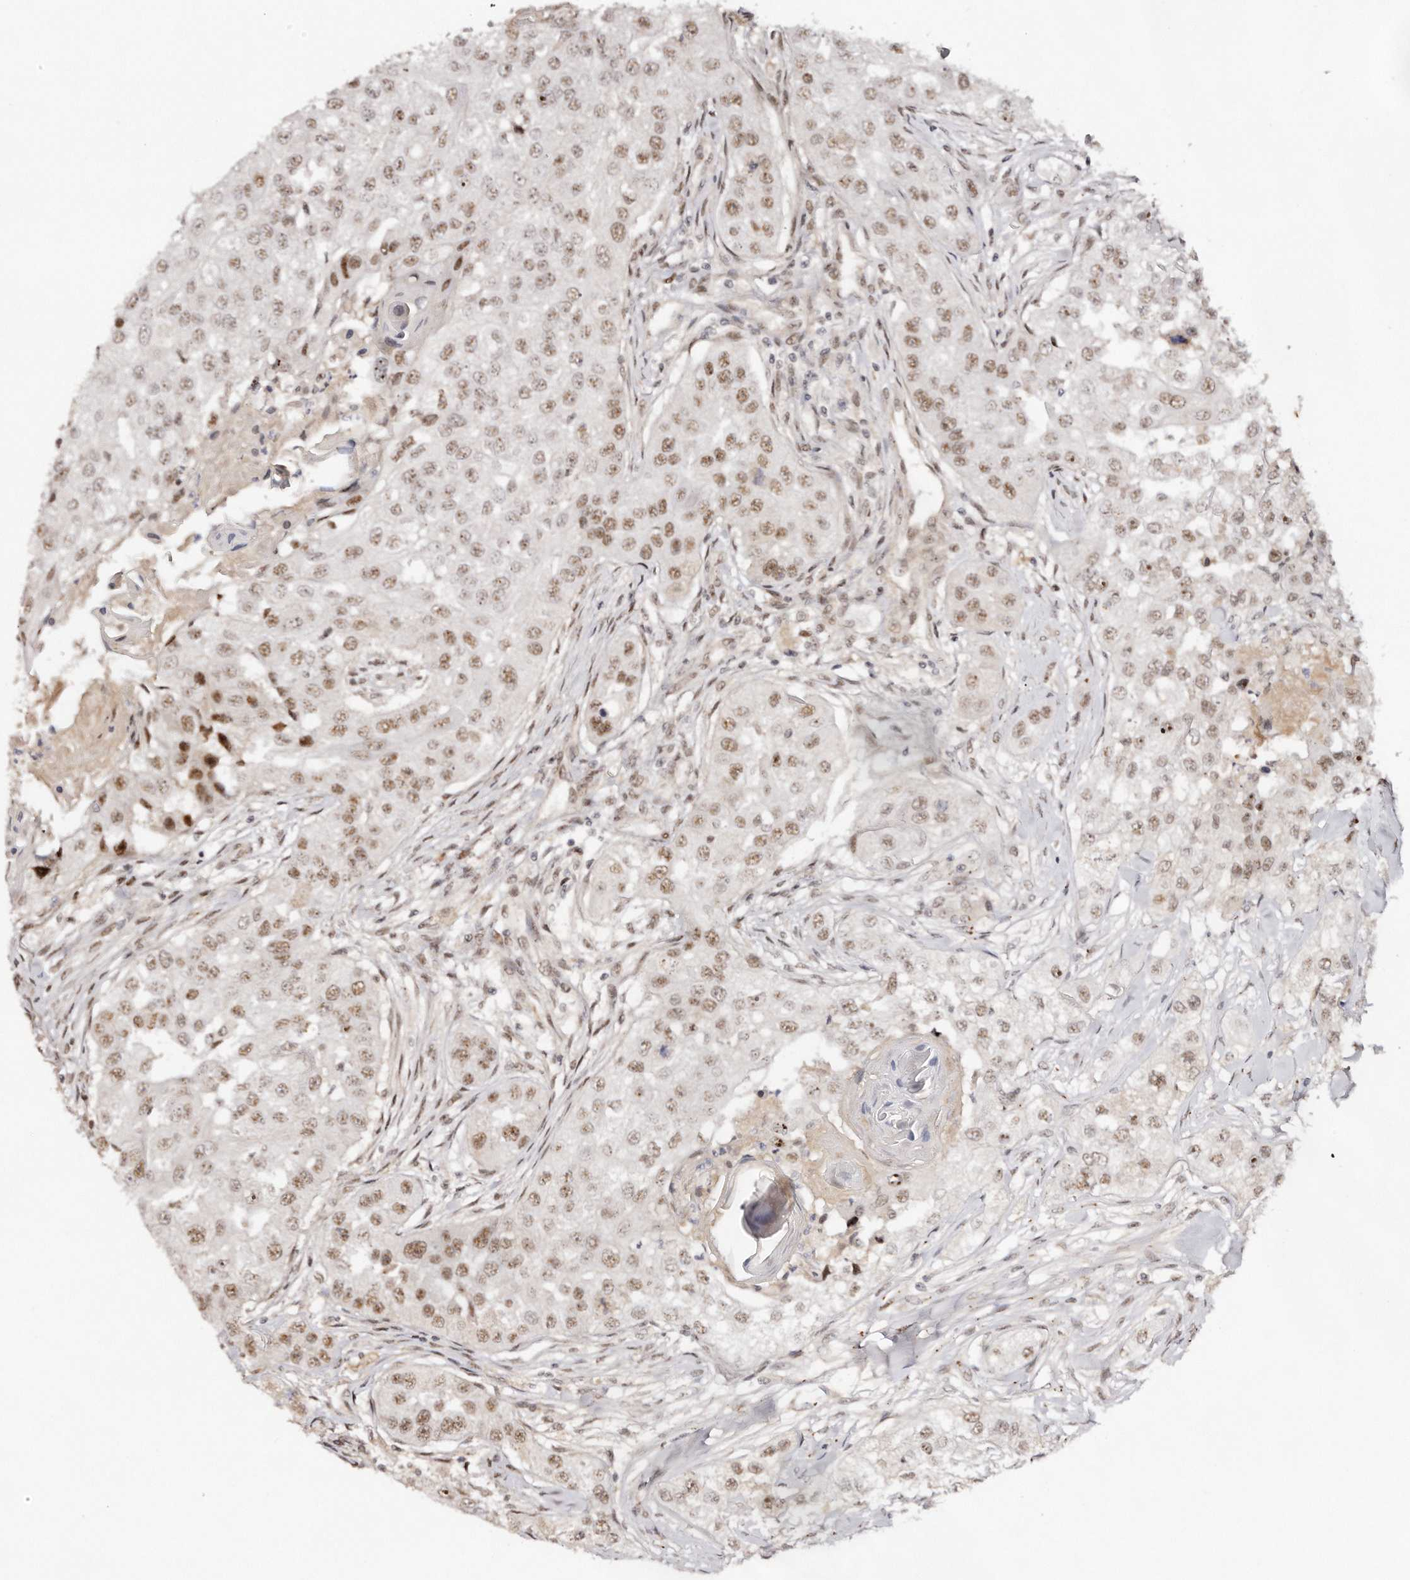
{"staining": {"intensity": "moderate", "quantity": ">75%", "location": "nuclear"}, "tissue": "head and neck cancer", "cell_type": "Tumor cells", "image_type": "cancer", "snomed": [{"axis": "morphology", "description": "Normal tissue, NOS"}, {"axis": "morphology", "description": "Squamous cell carcinoma, NOS"}, {"axis": "topography", "description": "Skeletal muscle"}, {"axis": "topography", "description": "Head-Neck"}], "caption": "About >75% of tumor cells in head and neck cancer display moderate nuclear protein positivity as visualized by brown immunohistochemical staining.", "gene": "SOX4", "patient": {"sex": "male", "age": 51}}